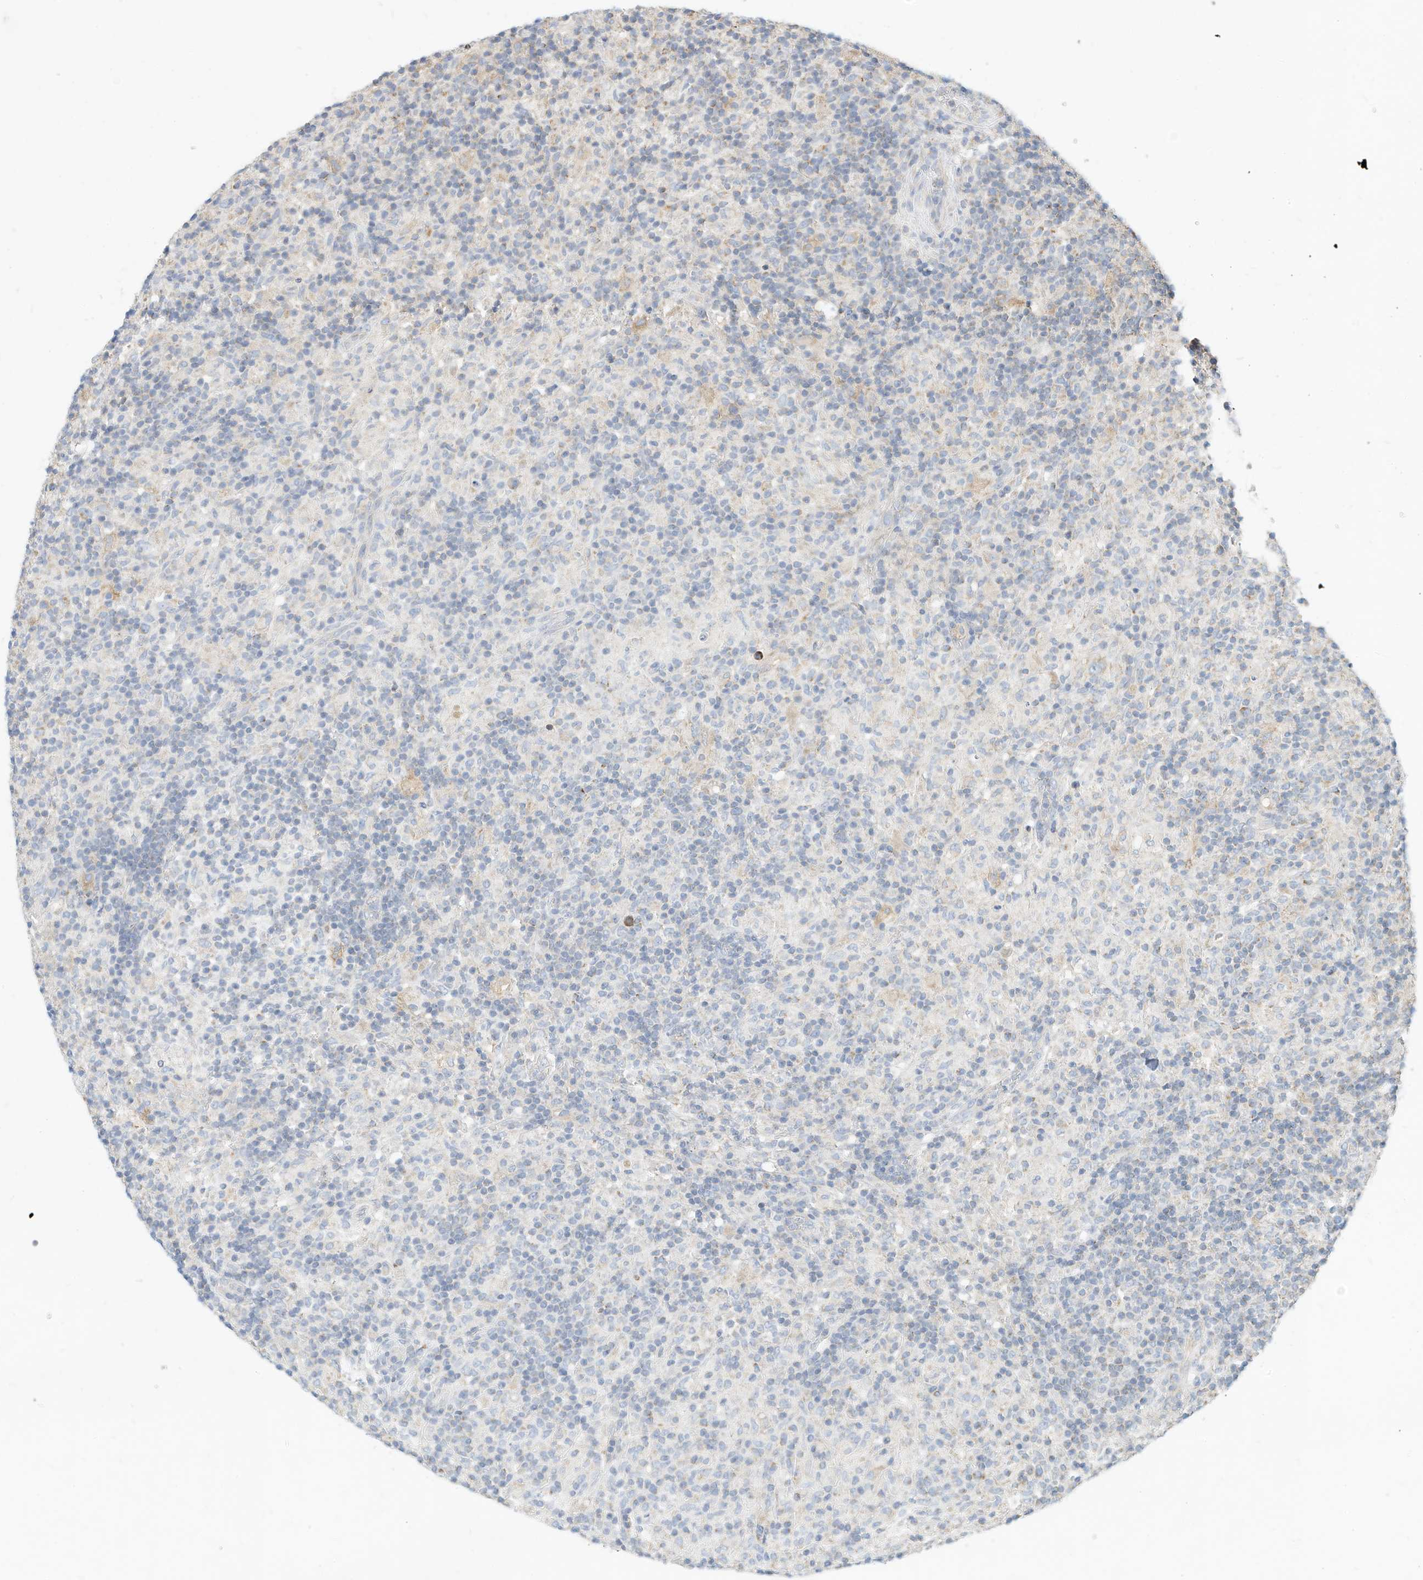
{"staining": {"intensity": "negative", "quantity": "none", "location": "none"}, "tissue": "lymphoma", "cell_type": "Tumor cells", "image_type": "cancer", "snomed": [{"axis": "morphology", "description": "Hodgkin's disease, NOS"}, {"axis": "topography", "description": "Lymph node"}], "caption": "This image is of lymphoma stained with IHC to label a protein in brown with the nuclei are counter-stained blue. There is no expression in tumor cells. Nuclei are stained in blue.", "gene": "RHOH", "patient": {"sex": "male", "age": 70}}